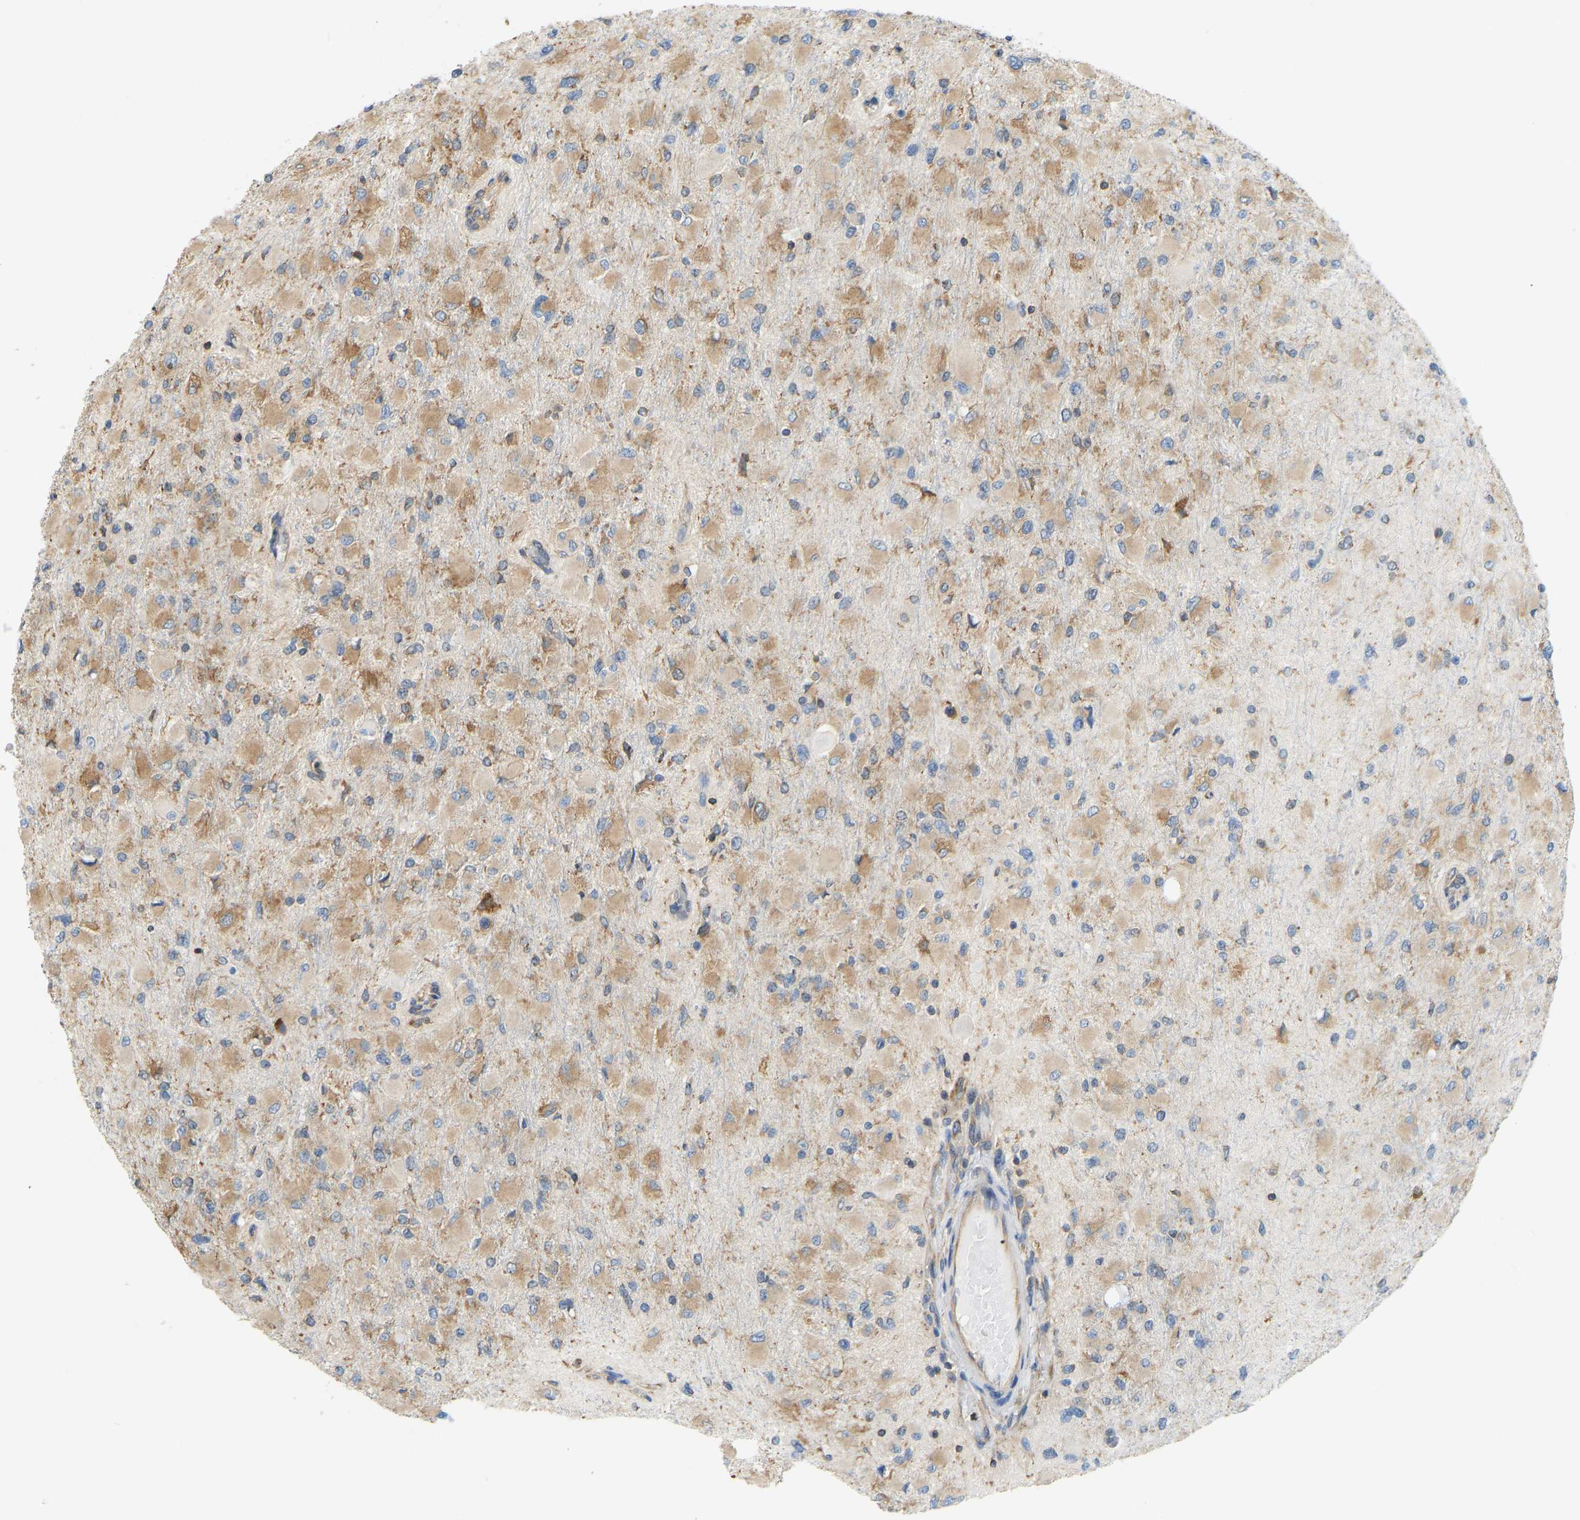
{"staining": {"intensity": "moderate", "quantity": ">75%", "location": "cytoplasmic/membranous"}, "tissue": "glioma", "cell_type": "Tumor cells", "image_type": "cancer", "snomed": [{"axis": "morphology", "description": "Glioma, malignant, High grade"}, {"axis": "topography", "description": "Cerebral cortex"}], "caption": "About >75% of tumor cells in glioma reveal moderate cytoplasmic/membranous protein staining as visualized by brown immunohistochemical staining.", "gene": "RPS6KB2", "patient": {"sex": "female", "age": 36}}